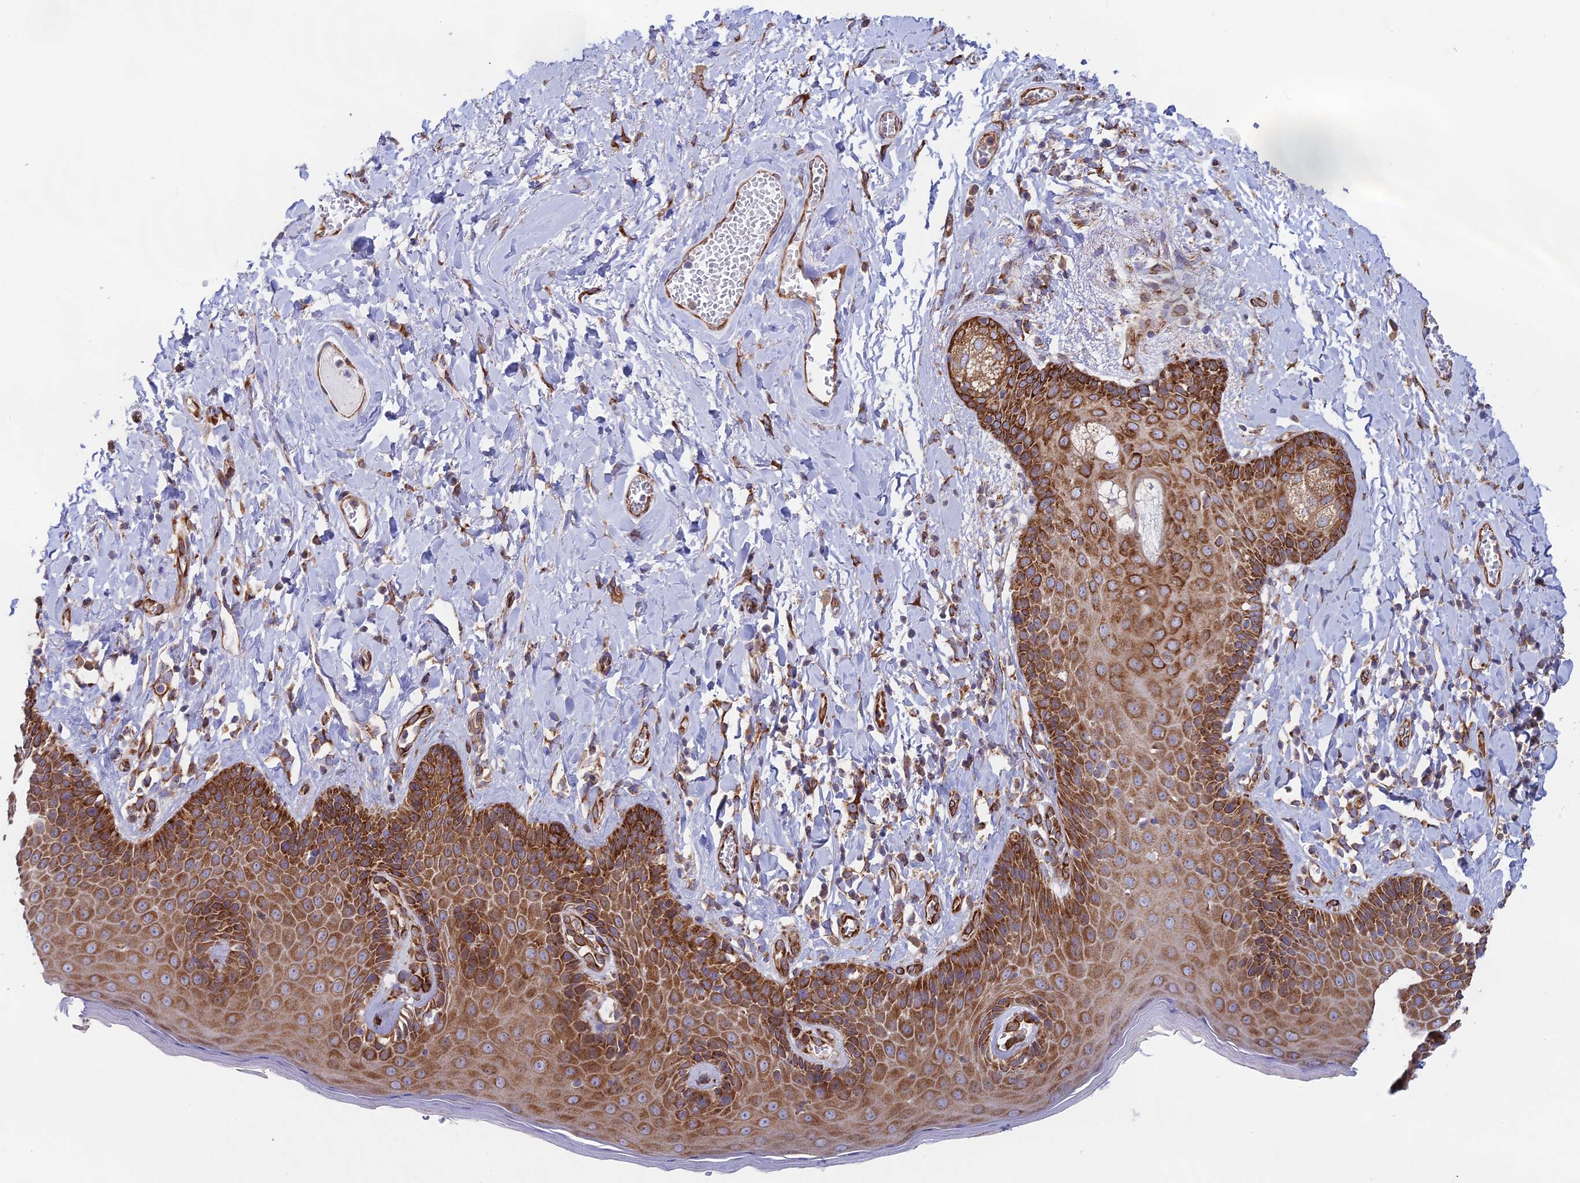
{"staining": {"intensity": "strong", "quantity": ">75%", "location": "cytoplasmic/membranous"}, "tissue": "skin", "cell_type": "Epidermal cells", "image_type": "normal", "snomed": [{"axis": "morphology", "description": "Normal tissue, NOS"}, {"axis": "topography", "description": "Anal"}], "caption": "This image shows benign skin stained with immunohistochemistry to label a protein in brown. The cytoplasmic/membranous of epidermal cells show strong positivity for the protein. Nuclei are counter-stained blue.", "gene": "CCDC69", "patient": {"sex": "male", "age": 69}}